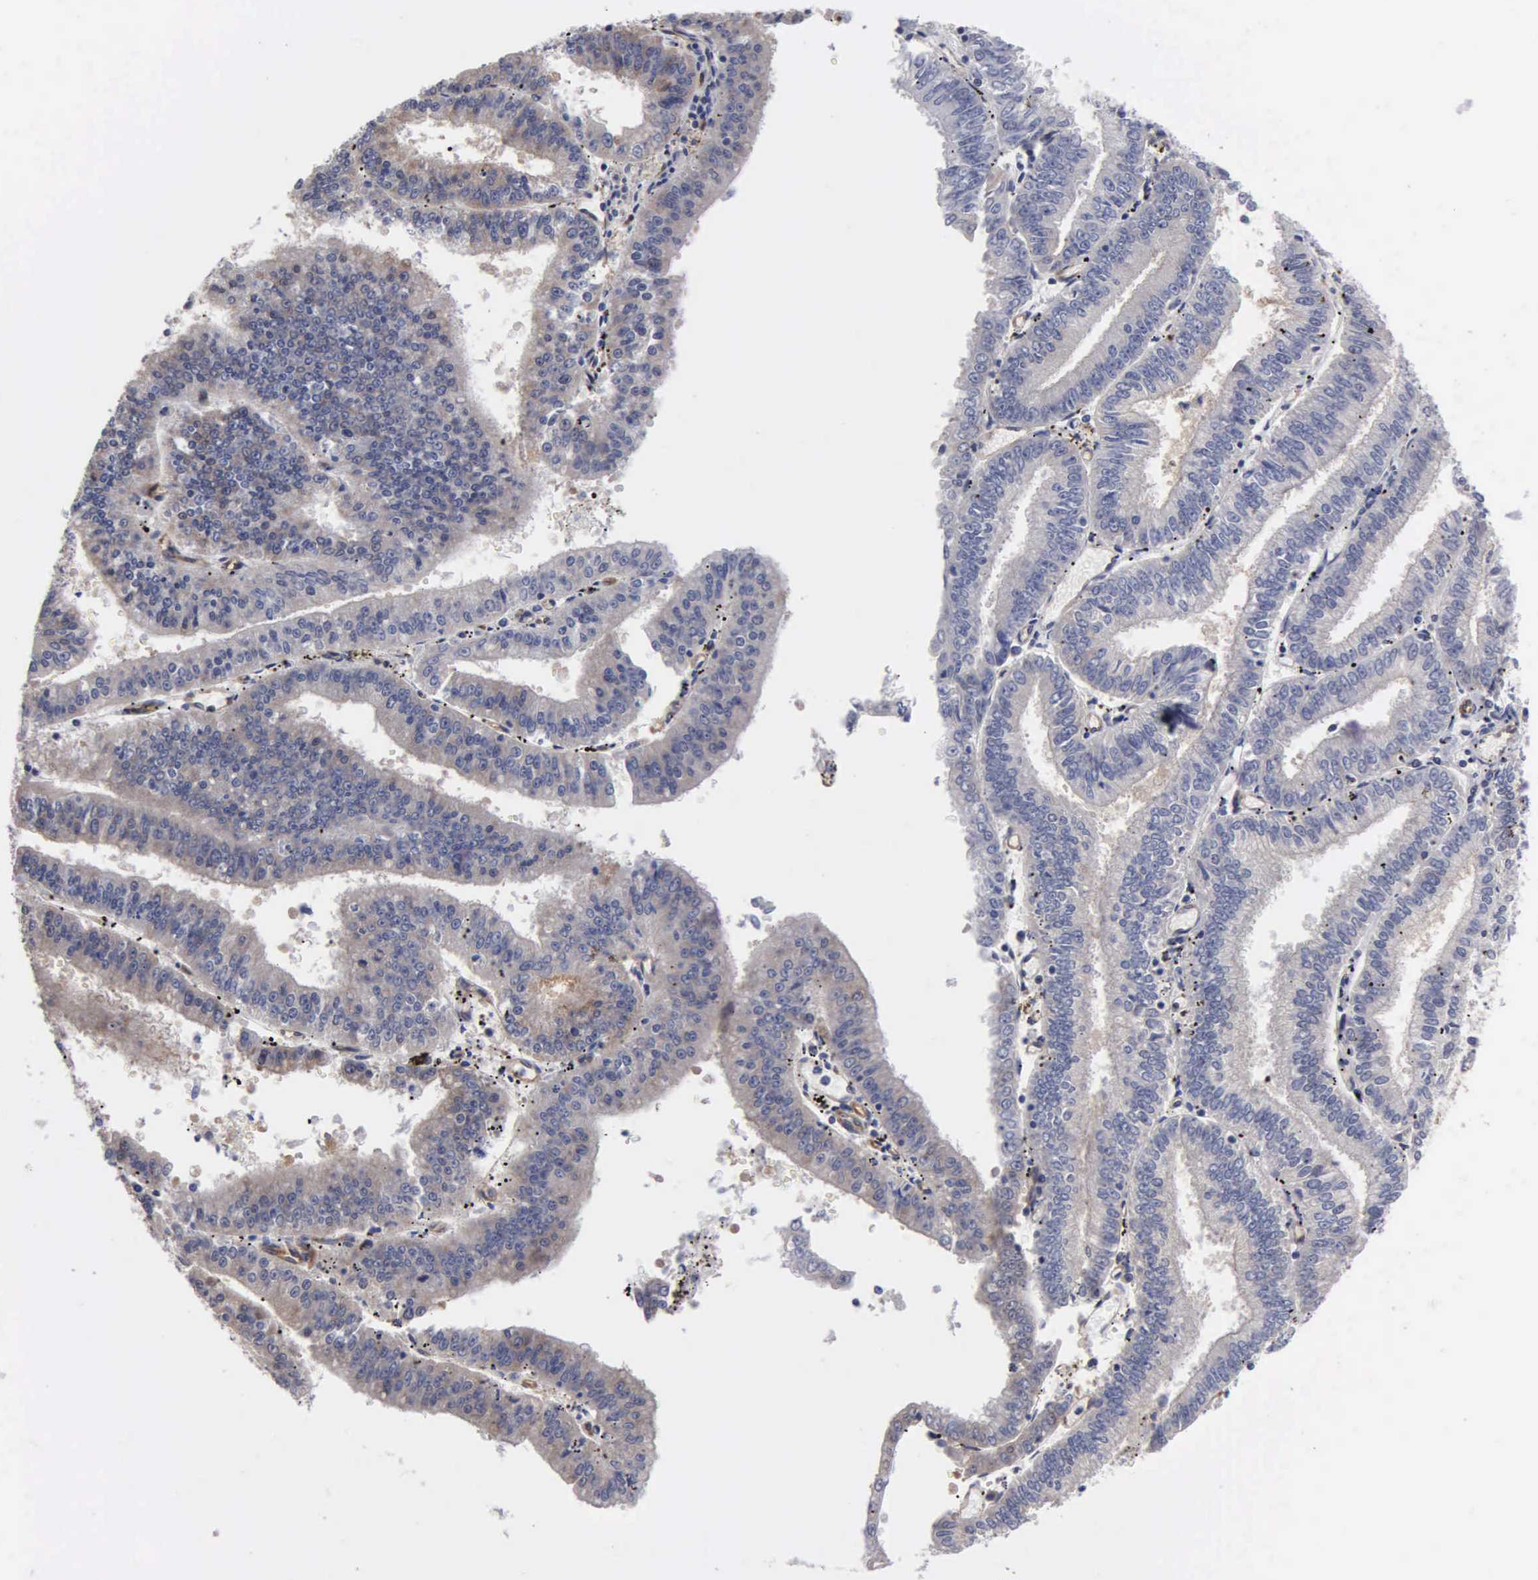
{"staining": {"intensity": "weak", "quantity": "25%-75%", "location": "cytoplasmic/membranous"}, "tissue": "endometrial cancer", "cell_type": "Tumor cells", "image_type": "cancer", "snomed": [{"axis": "morphology", "description": "Adenocarcinoma, NOS"}, {"axis": "topography", "description": "Endometrium"}], "caption": "This histopathology image demonstrates endometrial adenocarcinoma stained with IHC to label a protein in brown. The cytoplasmic/membranous of tumor cells show weak positivity for the protein. Nuclei are counter-stained blue.", "gene": "RDX", "patient": {"sex": "female", "age": 66}}